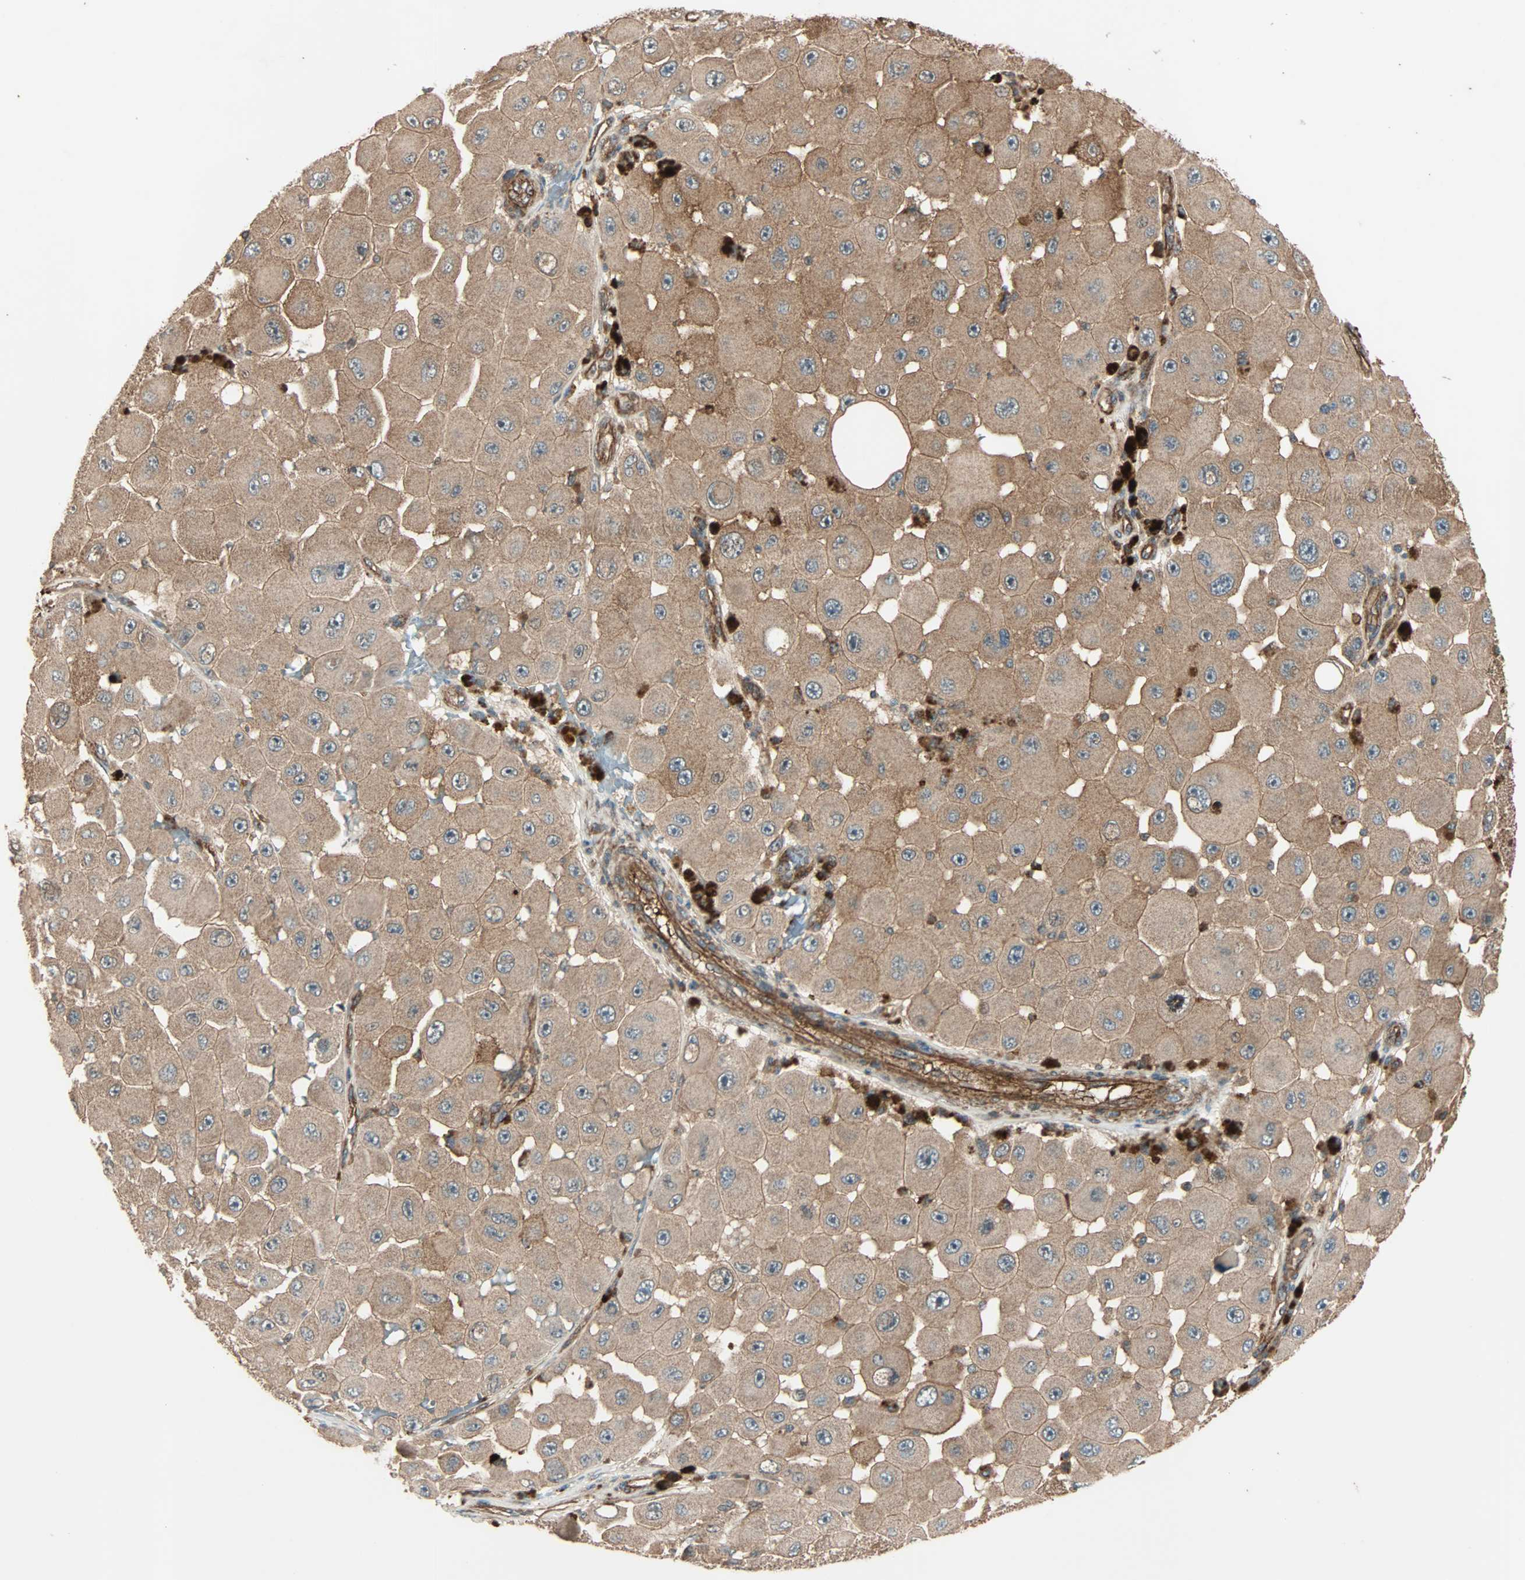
{"staining": {"intensity": "moderate", "quantity": ">75%", "location": "cytoplasmic/membranous"}, "tissue": "melanoma", "cell_type": "Tumor cells", "image_type": "cancer", "snomed": [{"axis": "morphology", "description": "Malignant melanoma, NOS"}, {"axis": "topography", "description": "Skin"}], "caption": "A micrograph of human malignant melanoma stained for a protein shows moderate cytoplasmic/membranous brown staining in tumor cells.", "gene": "GCK", "patient": {"sex": "female", "age": 81}}